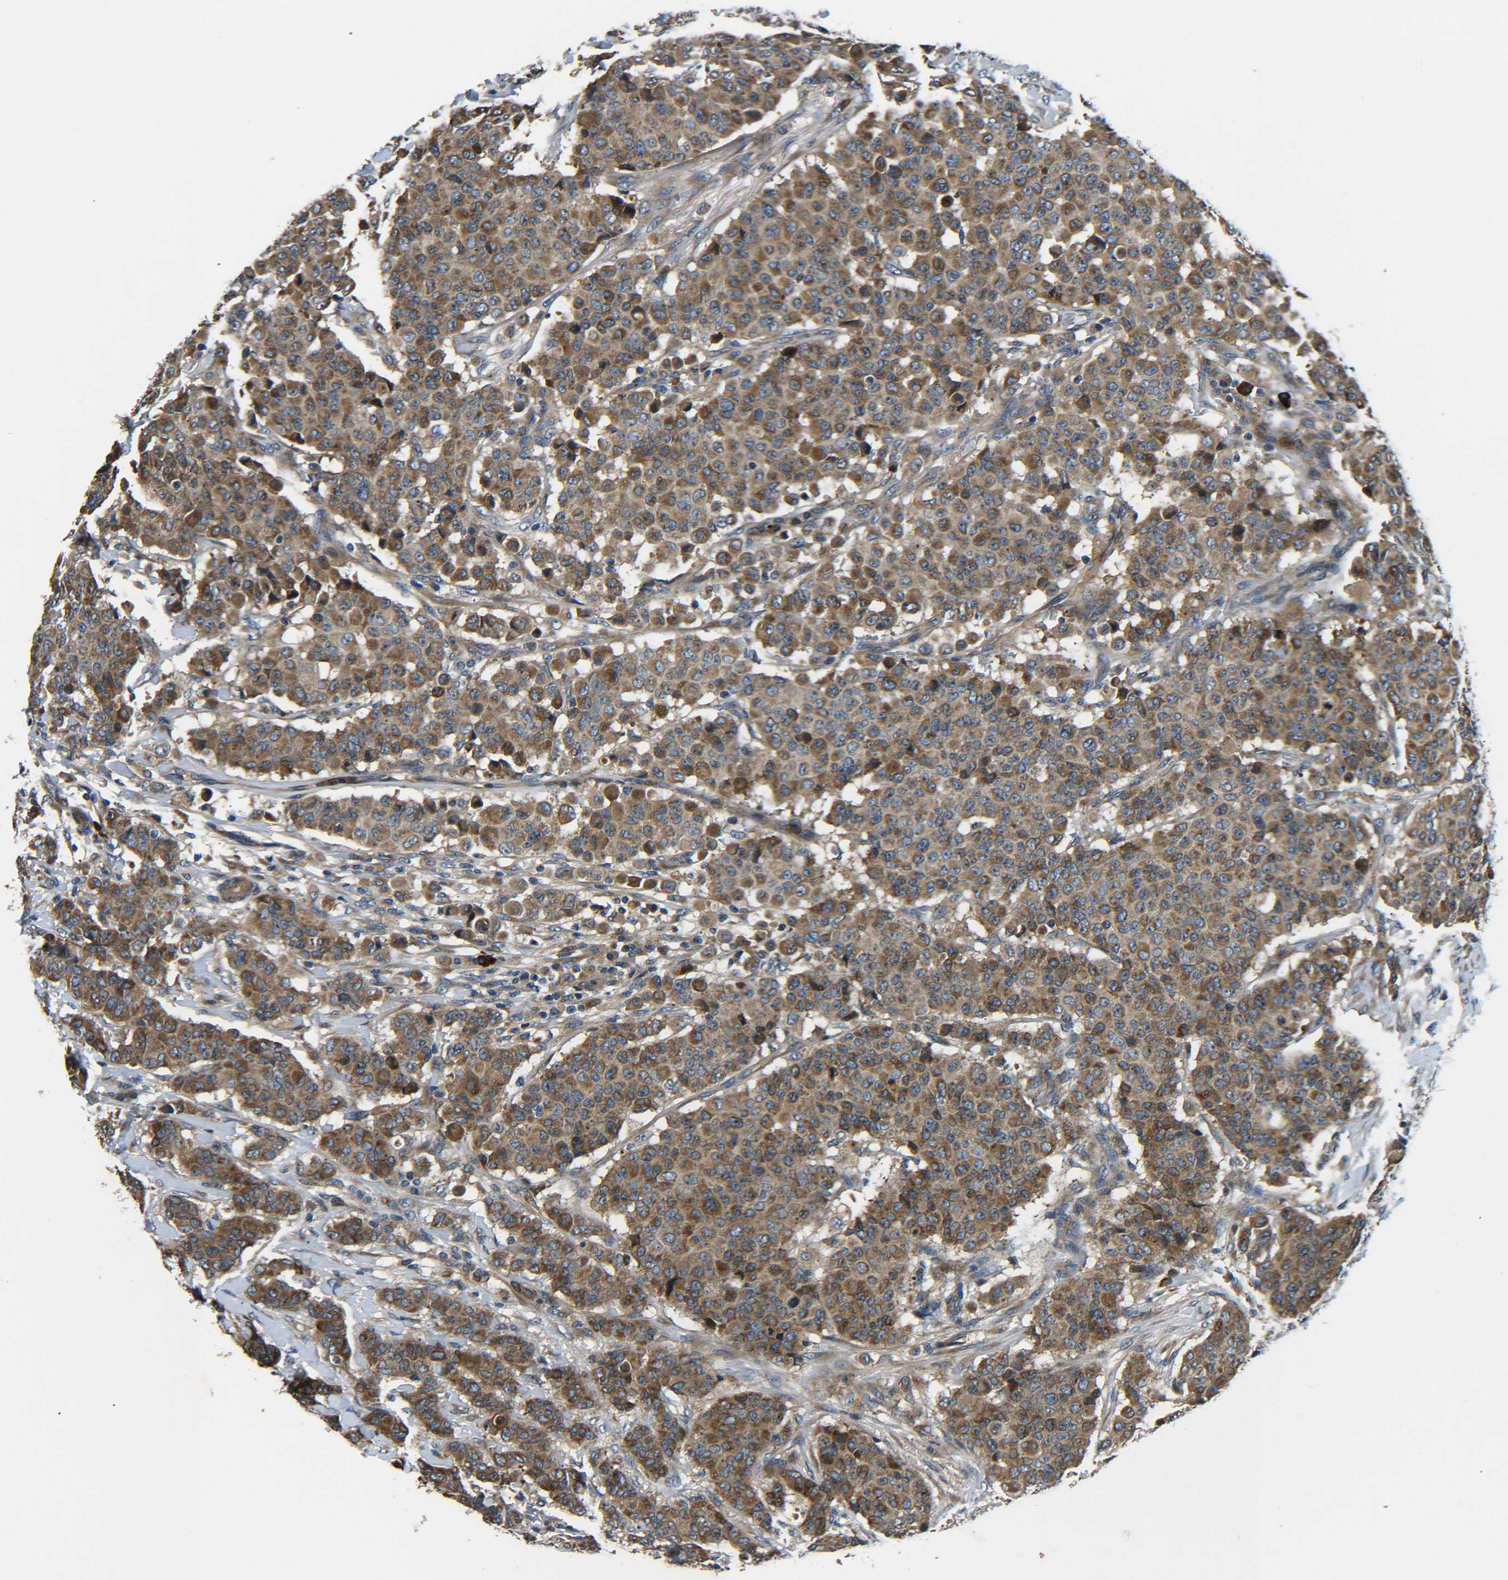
{"staining": {"intensity": "moderate", "quantity": ">75%", "location": "cytoplasmic/membranous"}, "tissue": "breast cancer", "cell_type": "Tumor cells", "image_type": "cancer", "snomed": [{"axis": "morphology", "description": "Duct carcinoma"}, {"axis": "topography", "description": "Breast"}], "caption": "Breast infiltrating ductal carcinoma stained for a protein (brown) demonstrates moderate cytoplasmic/membranous positive expression in approximately >75% of tumor cells.", "gene": "RAB1B", "patient": {"sex": "female", "age": 40}}